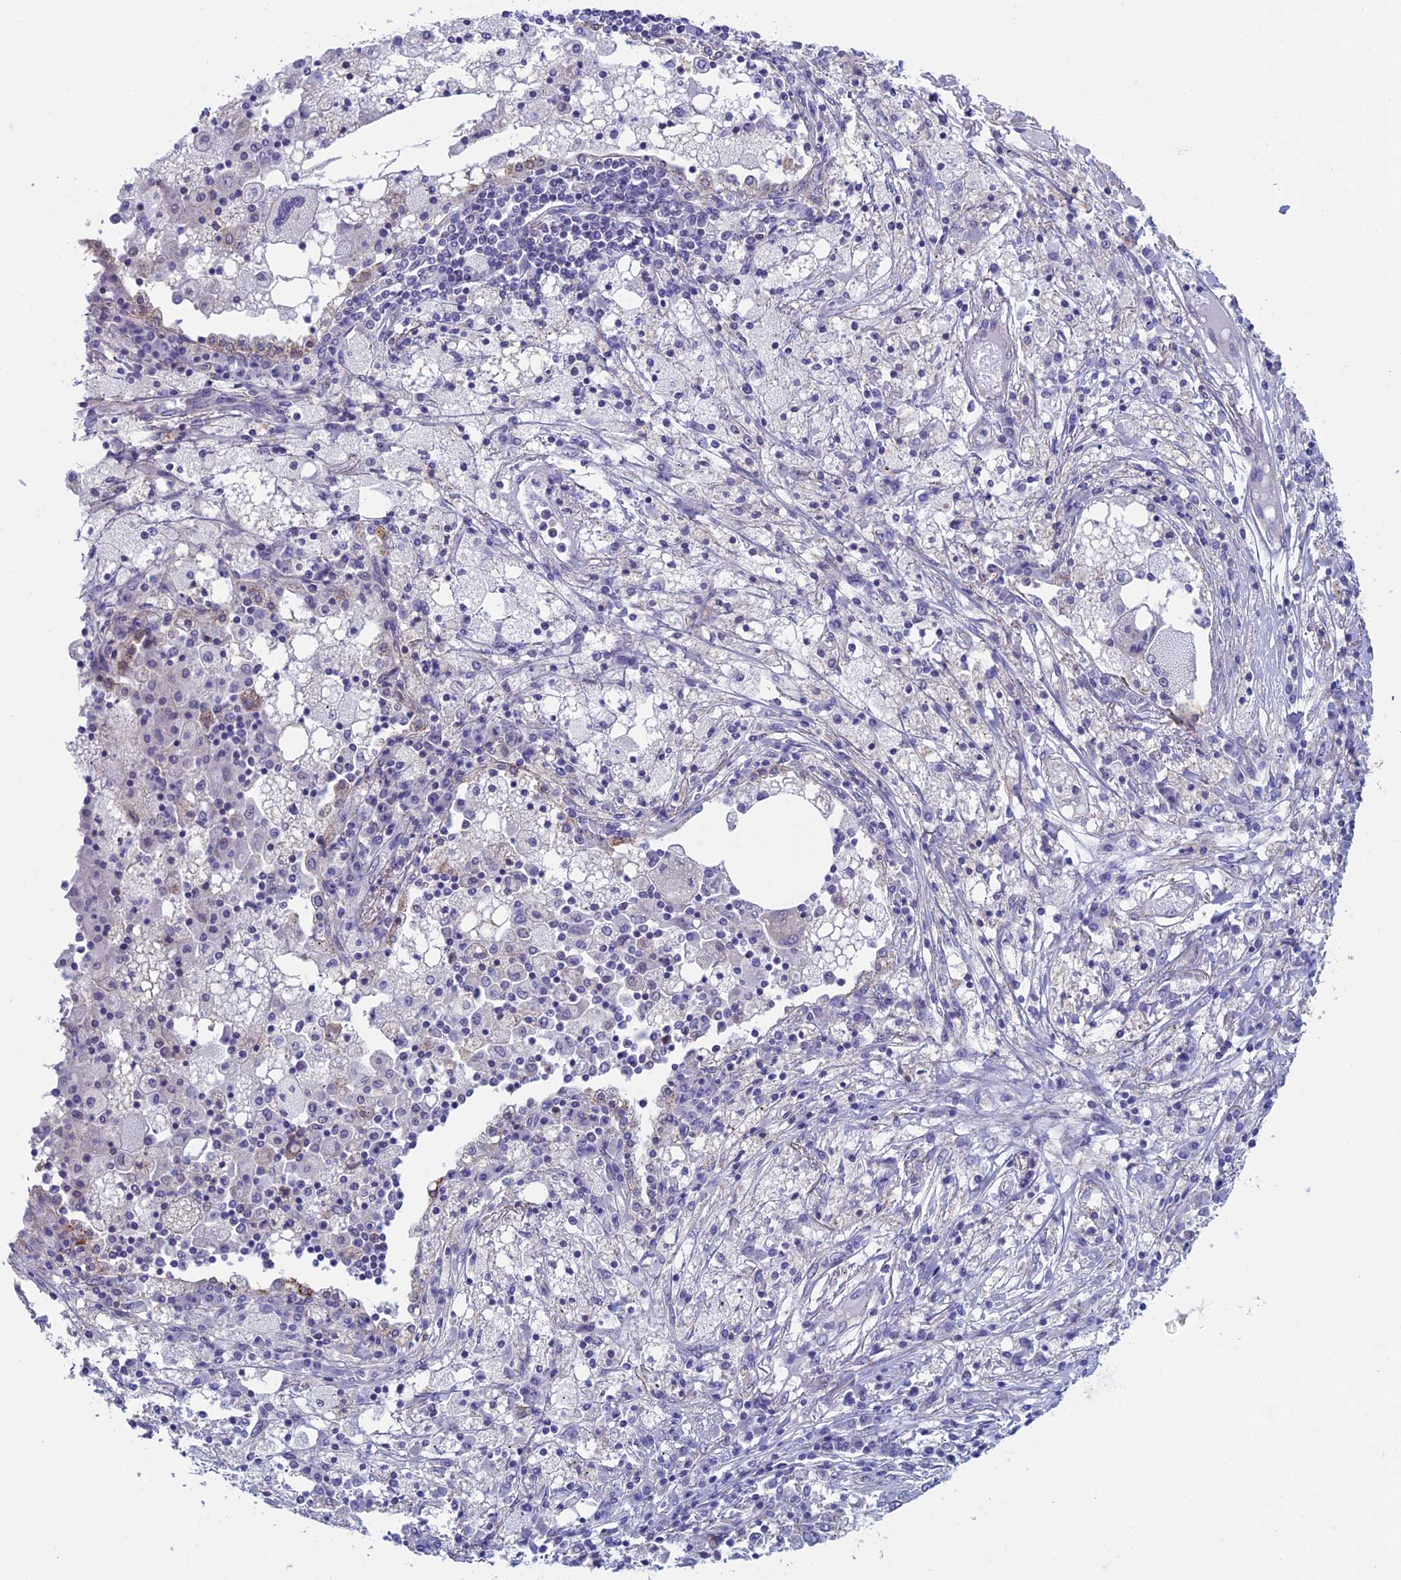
{"staining": {"intensity": "weak", "quantity": "<25%", "location": "cytoplasmic/membranous"}, "tissue": "lung cancer", "cell_type": "Tumor cells", "image_type": "cancer", "snomed": [{"axis": "morphology", "description": "Squamous cell carcinoma, NOS"}, {"axis": "topography", "description": "Lung"}], "caption": "Lung cancer was stained to show a protein in brown. There is no significant staining in tumor cells.", "gene": "MFSD12", "patient": {"sex": "male", "age": 65}}